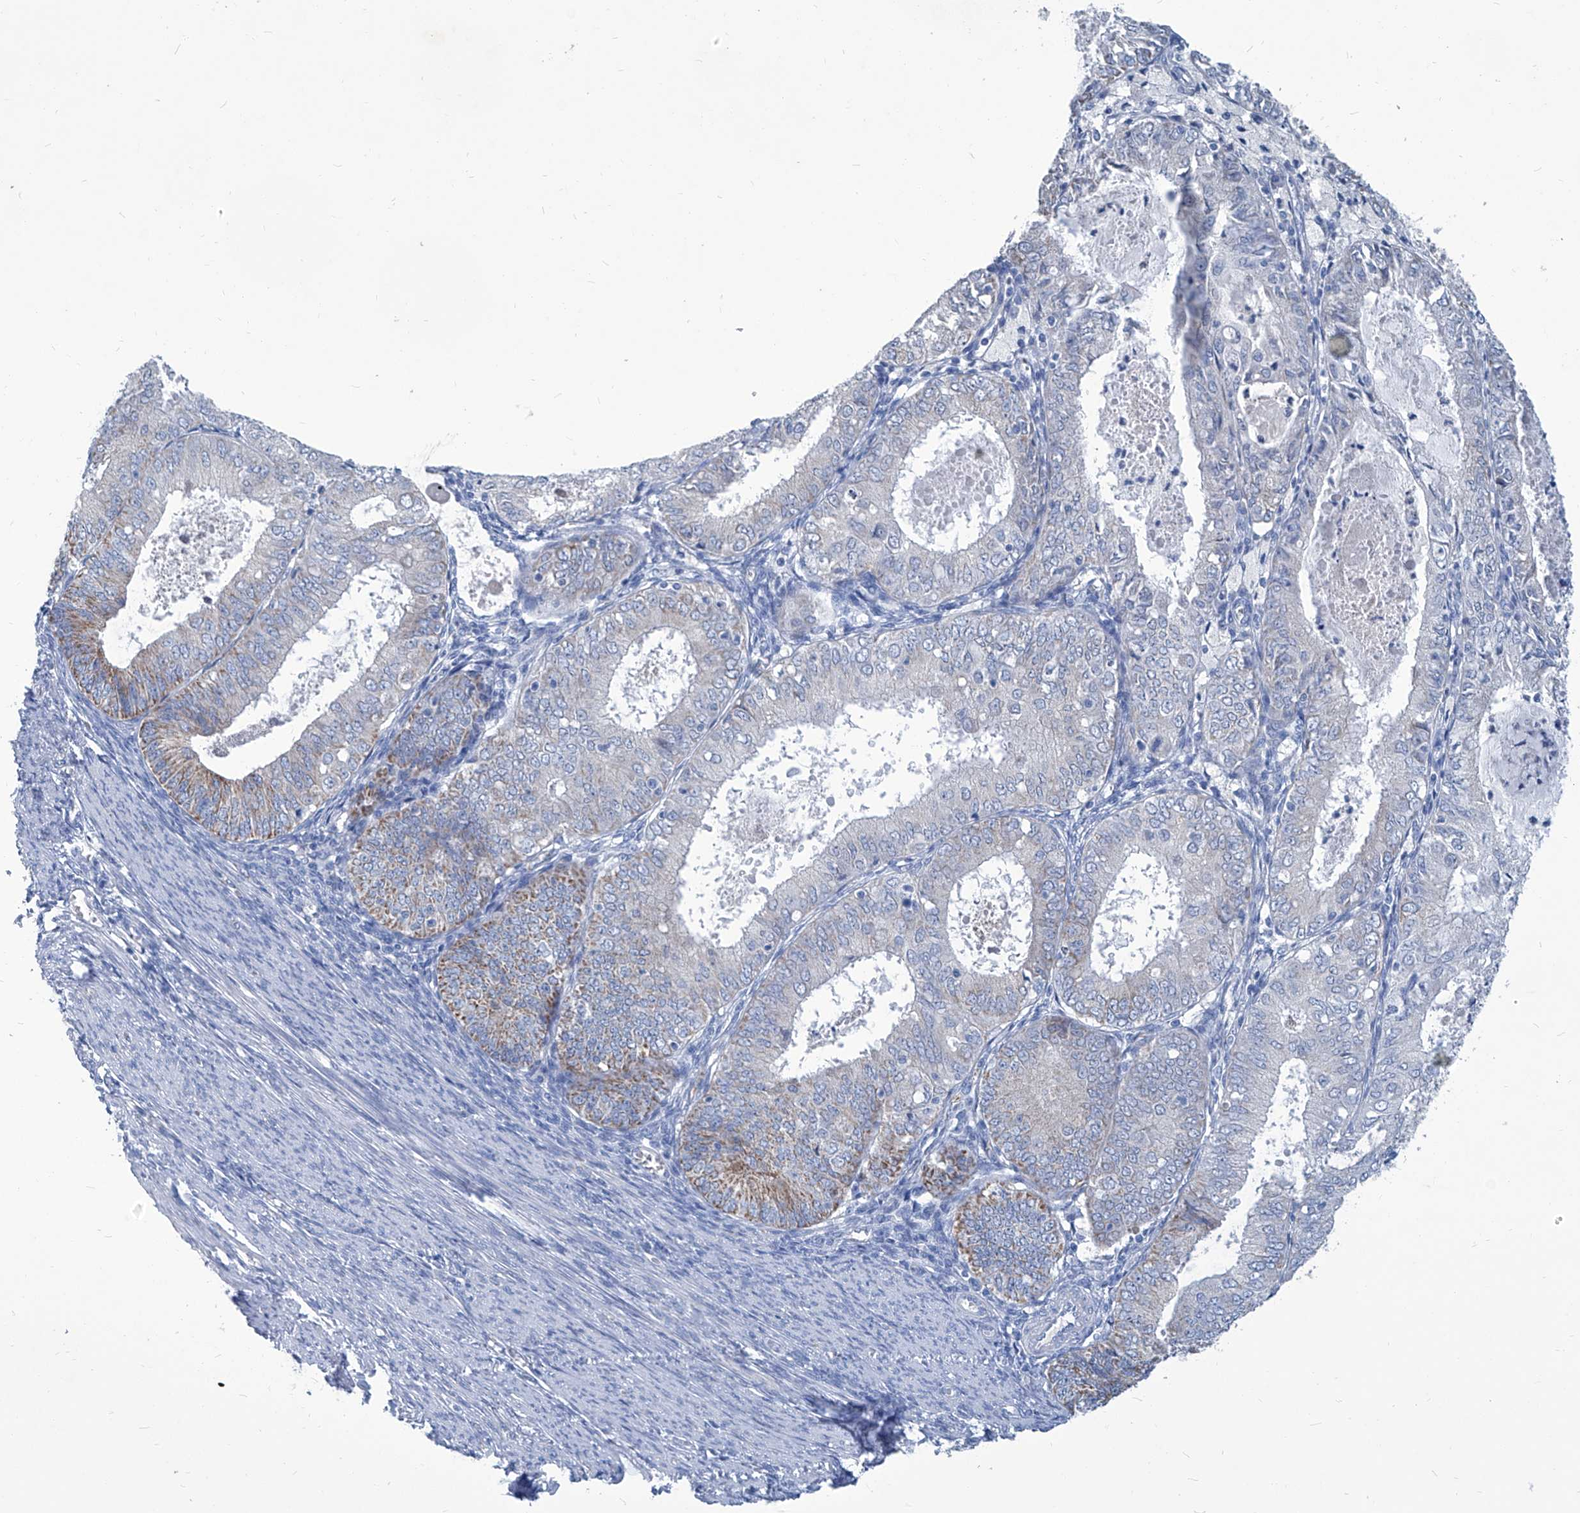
{"staining": {"intensity": "moderate", "quantity": "<25%", "location": "cytoplasmic/membranous"}, "tissue": "endometrial cancer", "cell_type": "Tumor cells", "image_type": "cancer", "snomed": [{"axis": "morphology", "description": "Adenocarcinoma, NOS"}, {"axis": "topography", "description": "Endometrium"}], "caption": "Endometrial cancer stained for a protein reveals moderate cytoplasmic/membranous positivity in tumor cells. The staining was performed using DAB, with brown indicating positive protein expression. Nuclei are stained blue with hematoxylin.", "gene": "MTARC1", "patient": {"sex": "female", "age": 57}}